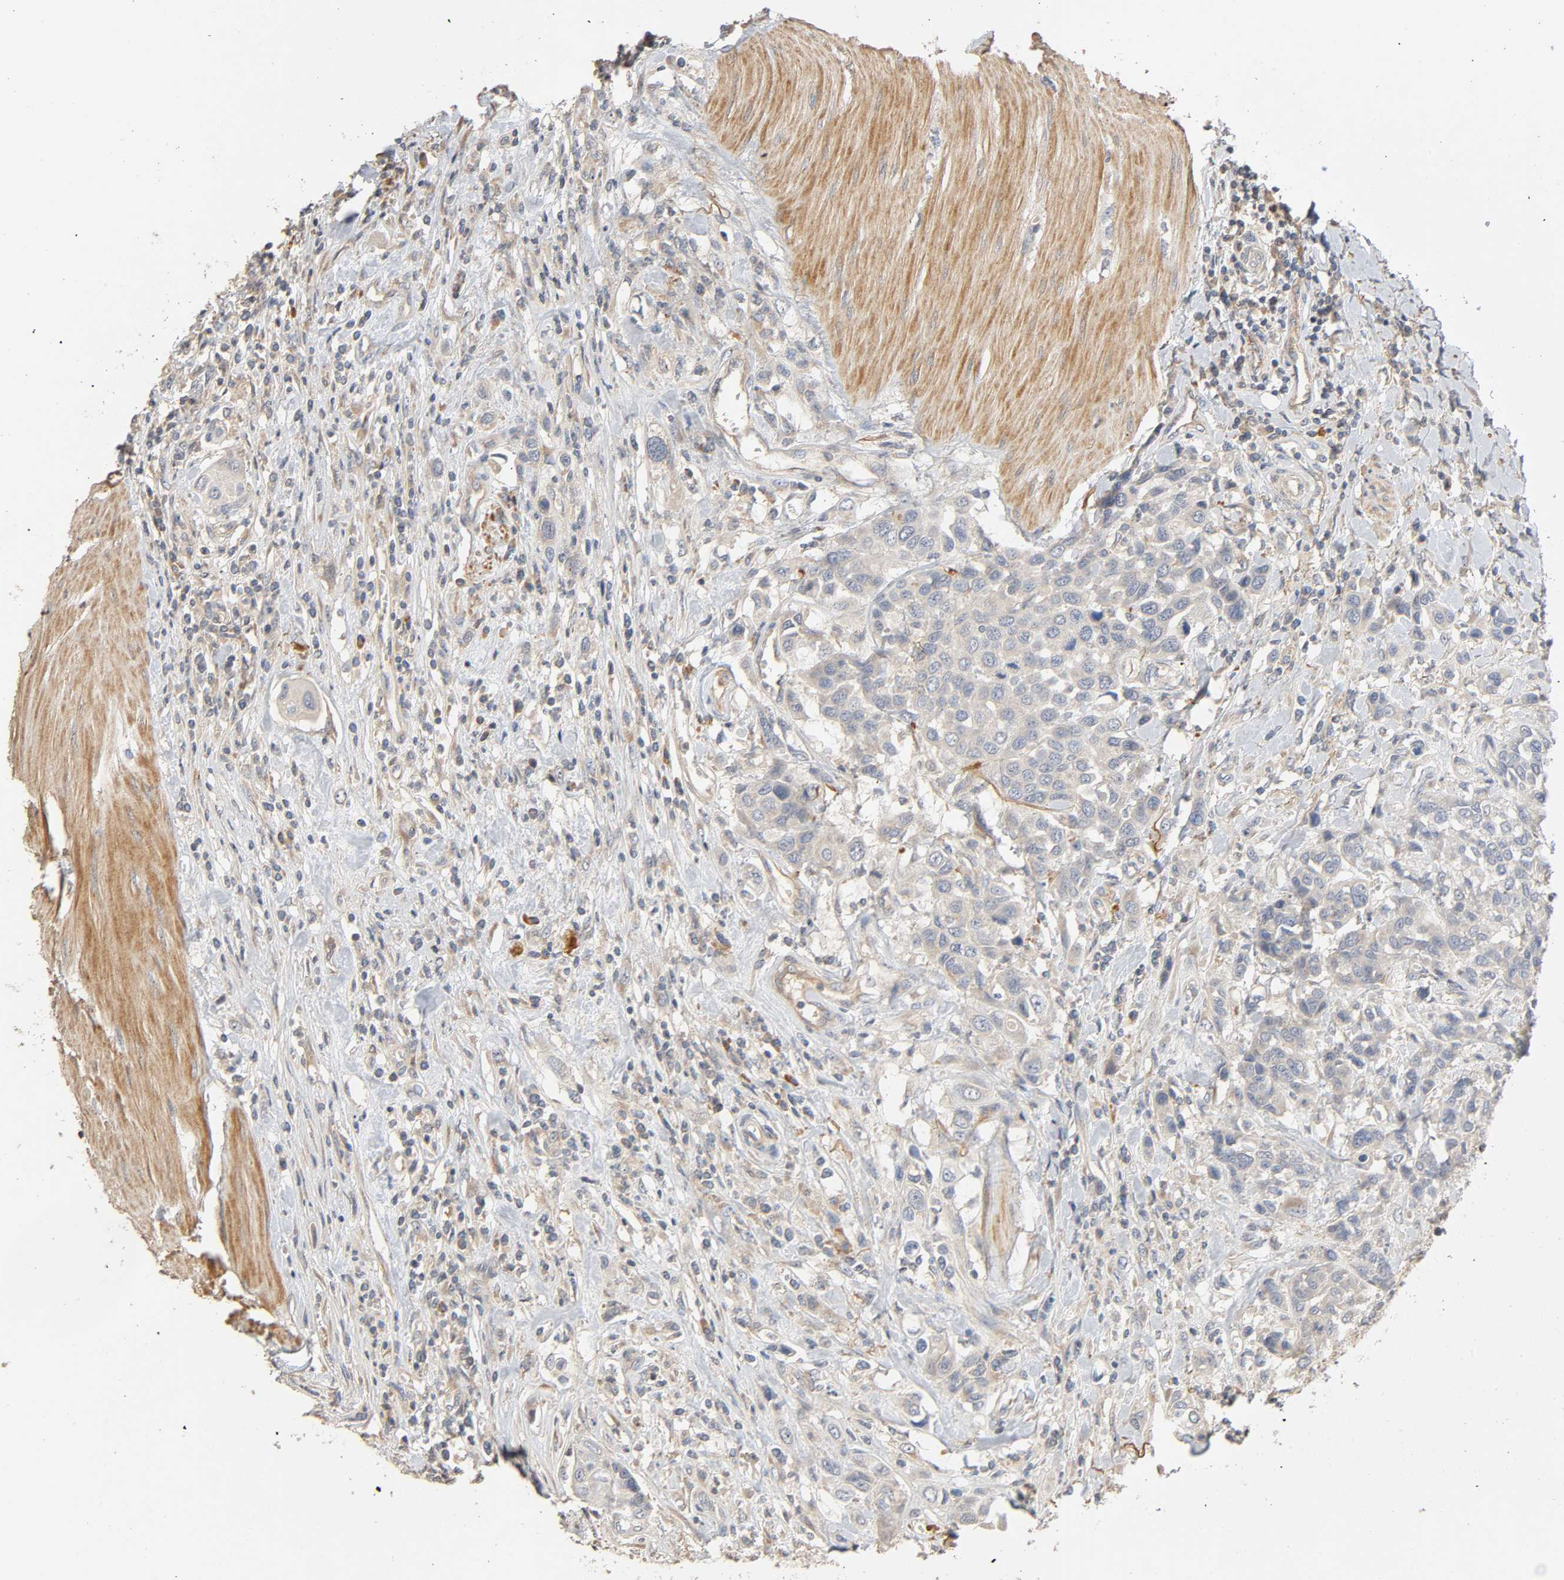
{"staining": {"intensity": "negative", "quantity": "none", "location": "none"}, "tissue": "urothelial cancer", "cell_type": "Tumor cells", "image_type": "cancer", "snomed": [{"axis": "morphology", "description": "Urothelial carcinoma, High grade"}, {"axis": "topography", "description": "Urinary bladder"}], "caption": "This is an IHC micrograph of human urothelial cancer. There is no staining in tumor cells.", "gene": "SGSM1", "patient": {"sex": "male", "age": 50}}